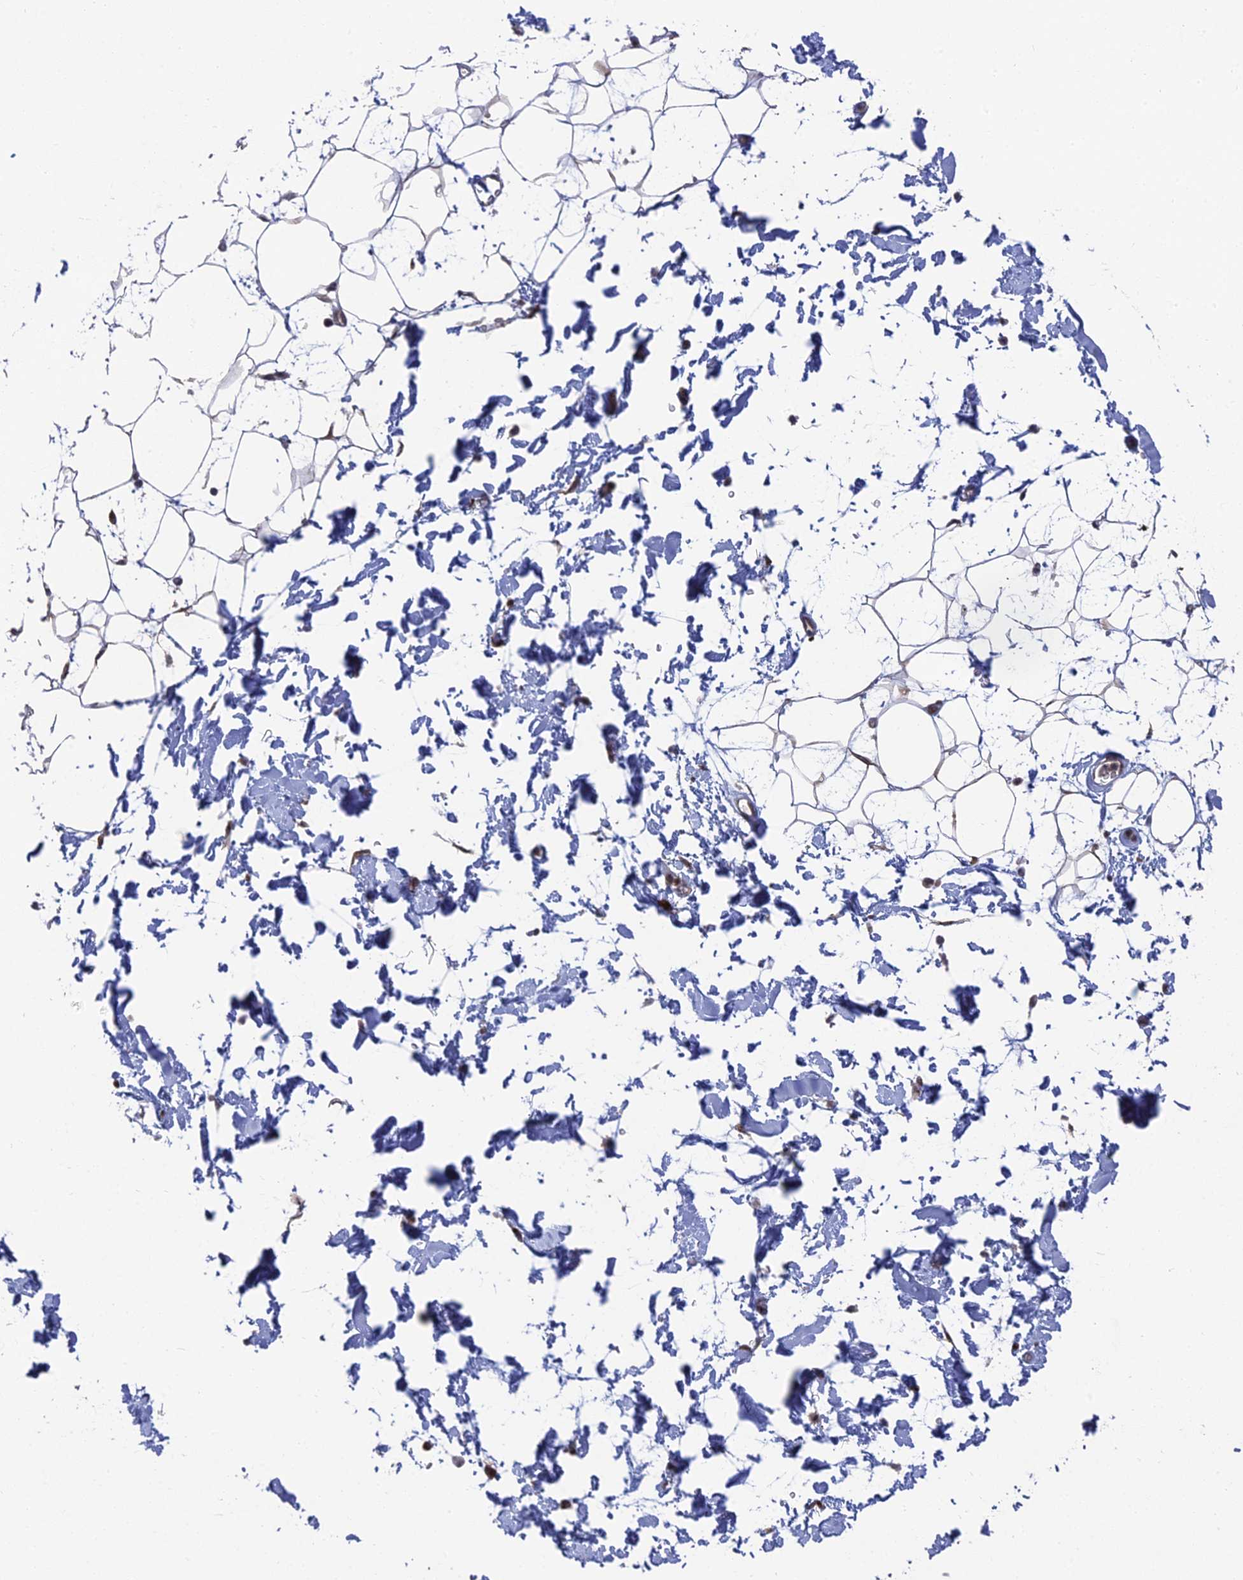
{"staining": {"intensity": "negative", "quantity": "none", "location": "none"}, "tissue": "adipose tissue", "cell_type": "Adipocytes", "image_type": "normal", "snomed": [{"axis": "morphology", "description": "Normal tissue, NOS"}, {"axis": "topography", "description": "Soft tissue"}], "caption": "This is an immunohistochemistry (IHC) histopathology image of benign adipose tissue. There is no expression in adipocytes.", "gene": "FHIP2A", "patient": {"sex": "male", "age": 72}}